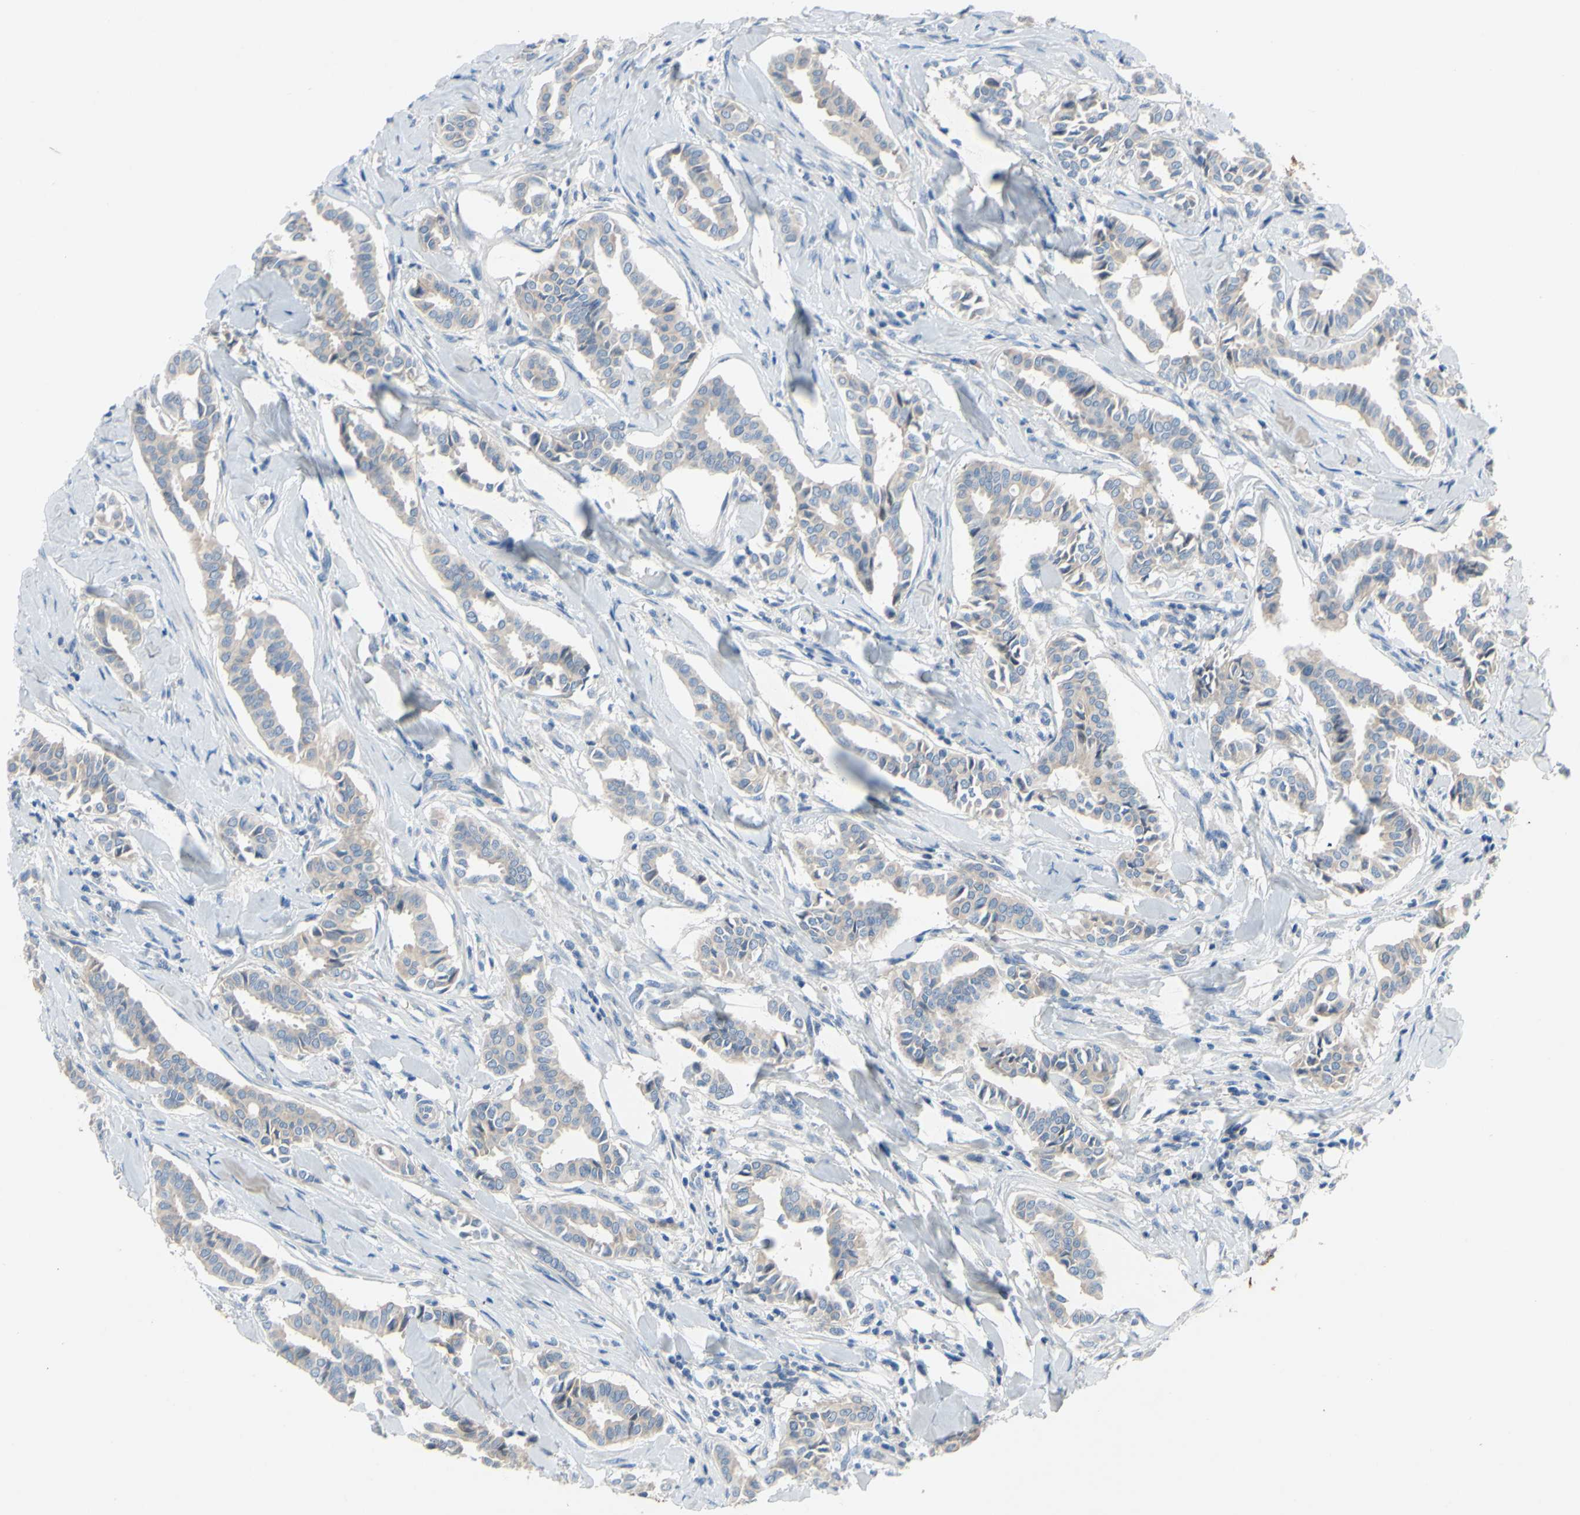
{"staining": {"intensity": "weak", "quantity": "25%-75%", "location": "cytoplasmic/membranous"}, "tissue": "head and neck cancer", "cell_type": "Tumor cells", "image_type": "cancer", "snomed": [{"axis": "morphology", "description": "Adenocarcinoma, NOS"}, {"axis": "topography", "description": "Salivary gland"}, {"axis": "topography", "description": "Head-Neck"}], "caption": "Immunohistochemistry (IHC) staining of head and neck adenocarcinoma, which shows low levels of weak cytoplasmic/membranous expression in about 25%-75% of tumor cells indicating weak cytoplasmic/membranous protein staining. The staining was performed using DAB (brown) for protein detection and nuclei were counterstained in hematoxylin (blue).", "gene": "FDFT1", "patient": {"sex": "female", "age": 59}}